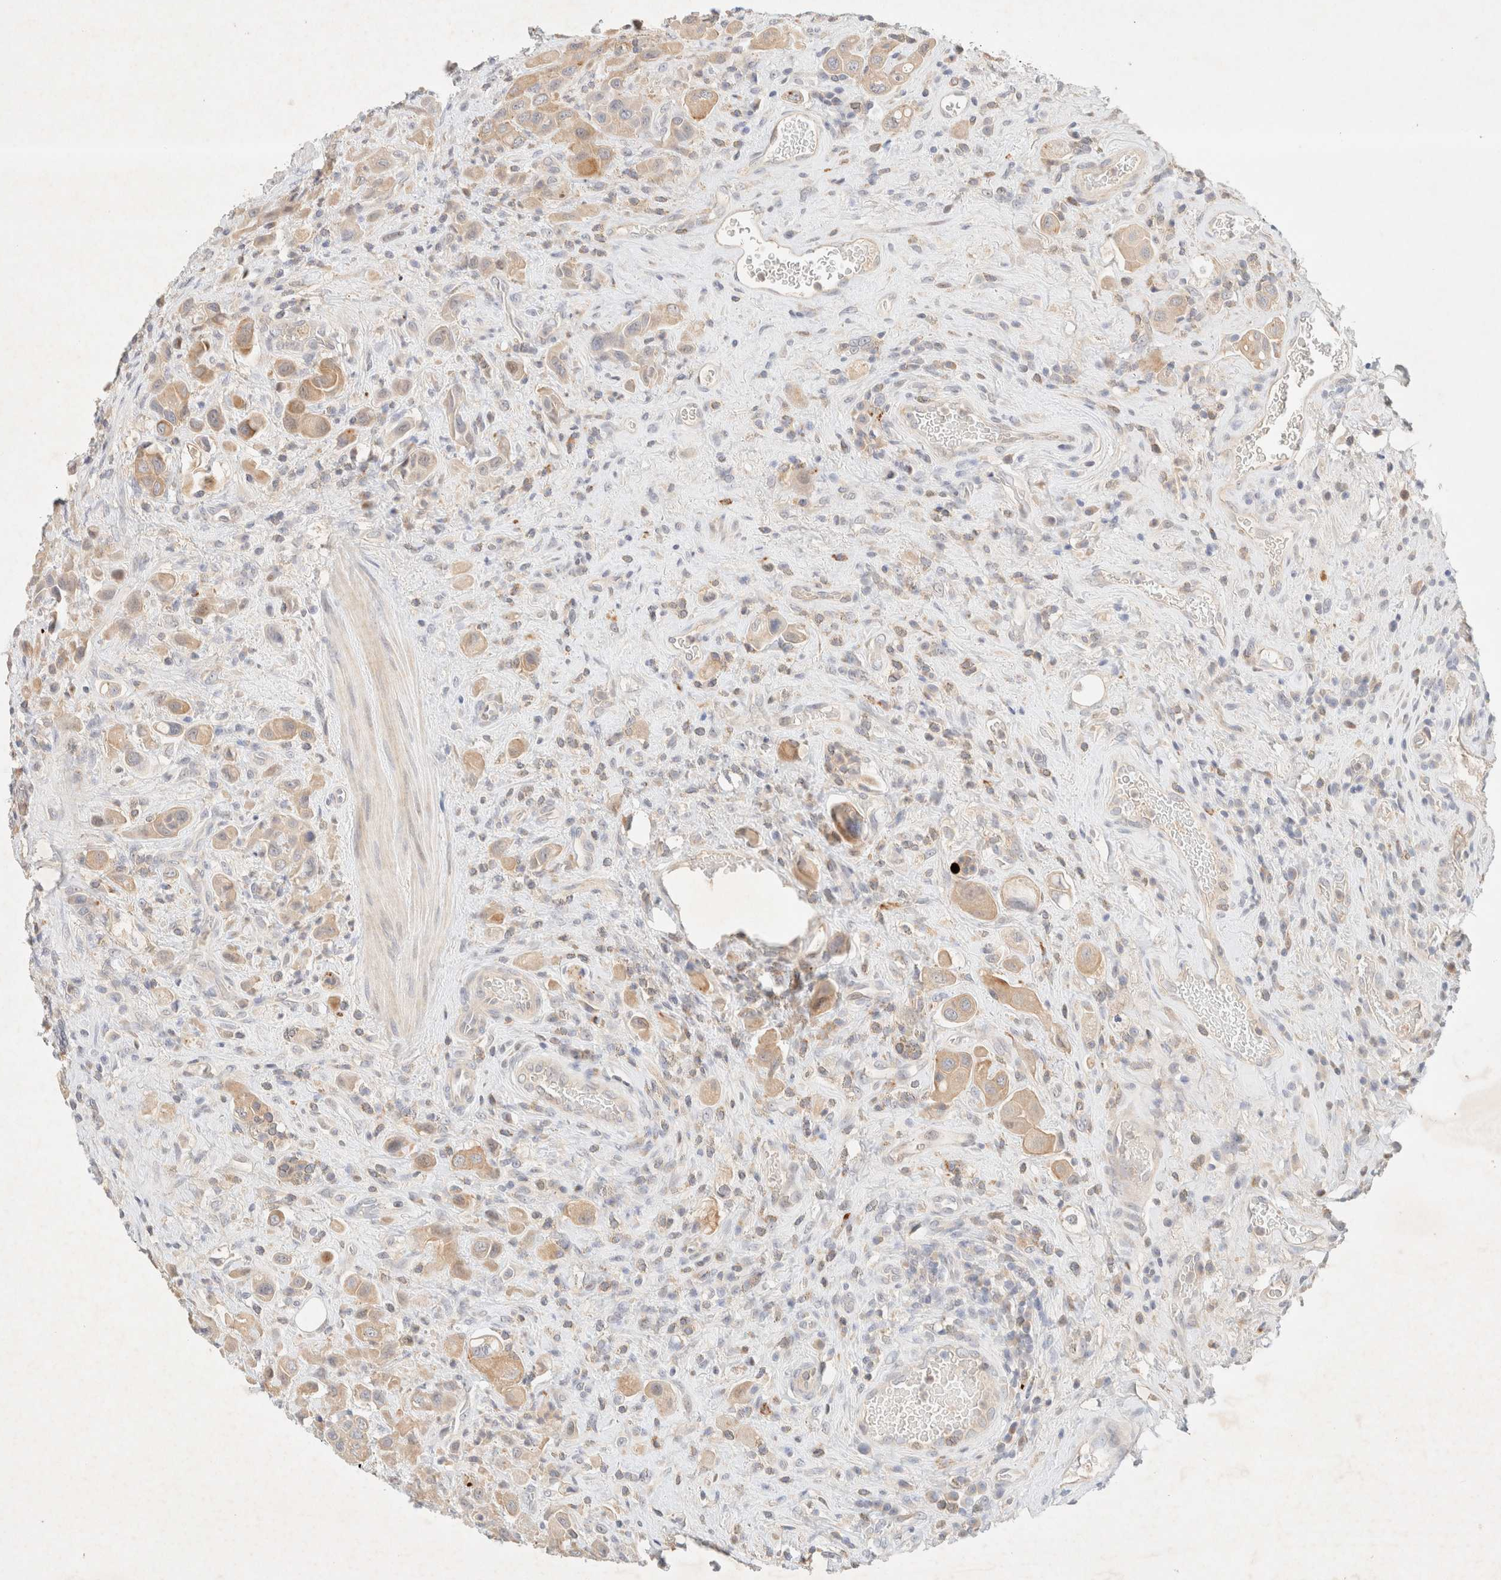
{"staining": {"intensity": "weak", "quantity": ">75%", "location": "cytoplasmic/membranous"}, "tissue": "urothelial cancer", "cell_type": "Tumor cells", "image_type": "cancer", "snomed": [{"axis": "morphology", "description": "Urothelial carcinoma, High grade"}, {"axis": "topography", "description": "Urinary bladder"}], "caption": "IHC micrograph of high-grade urothelial carcinoma stained for a protein (brown), which demonstrates low levels of weak cytoplasmic/membranous positivity in about >75% of tumor cells.", "gene": "SGSM2", "patient": {"sex": "male", "age": 50}}